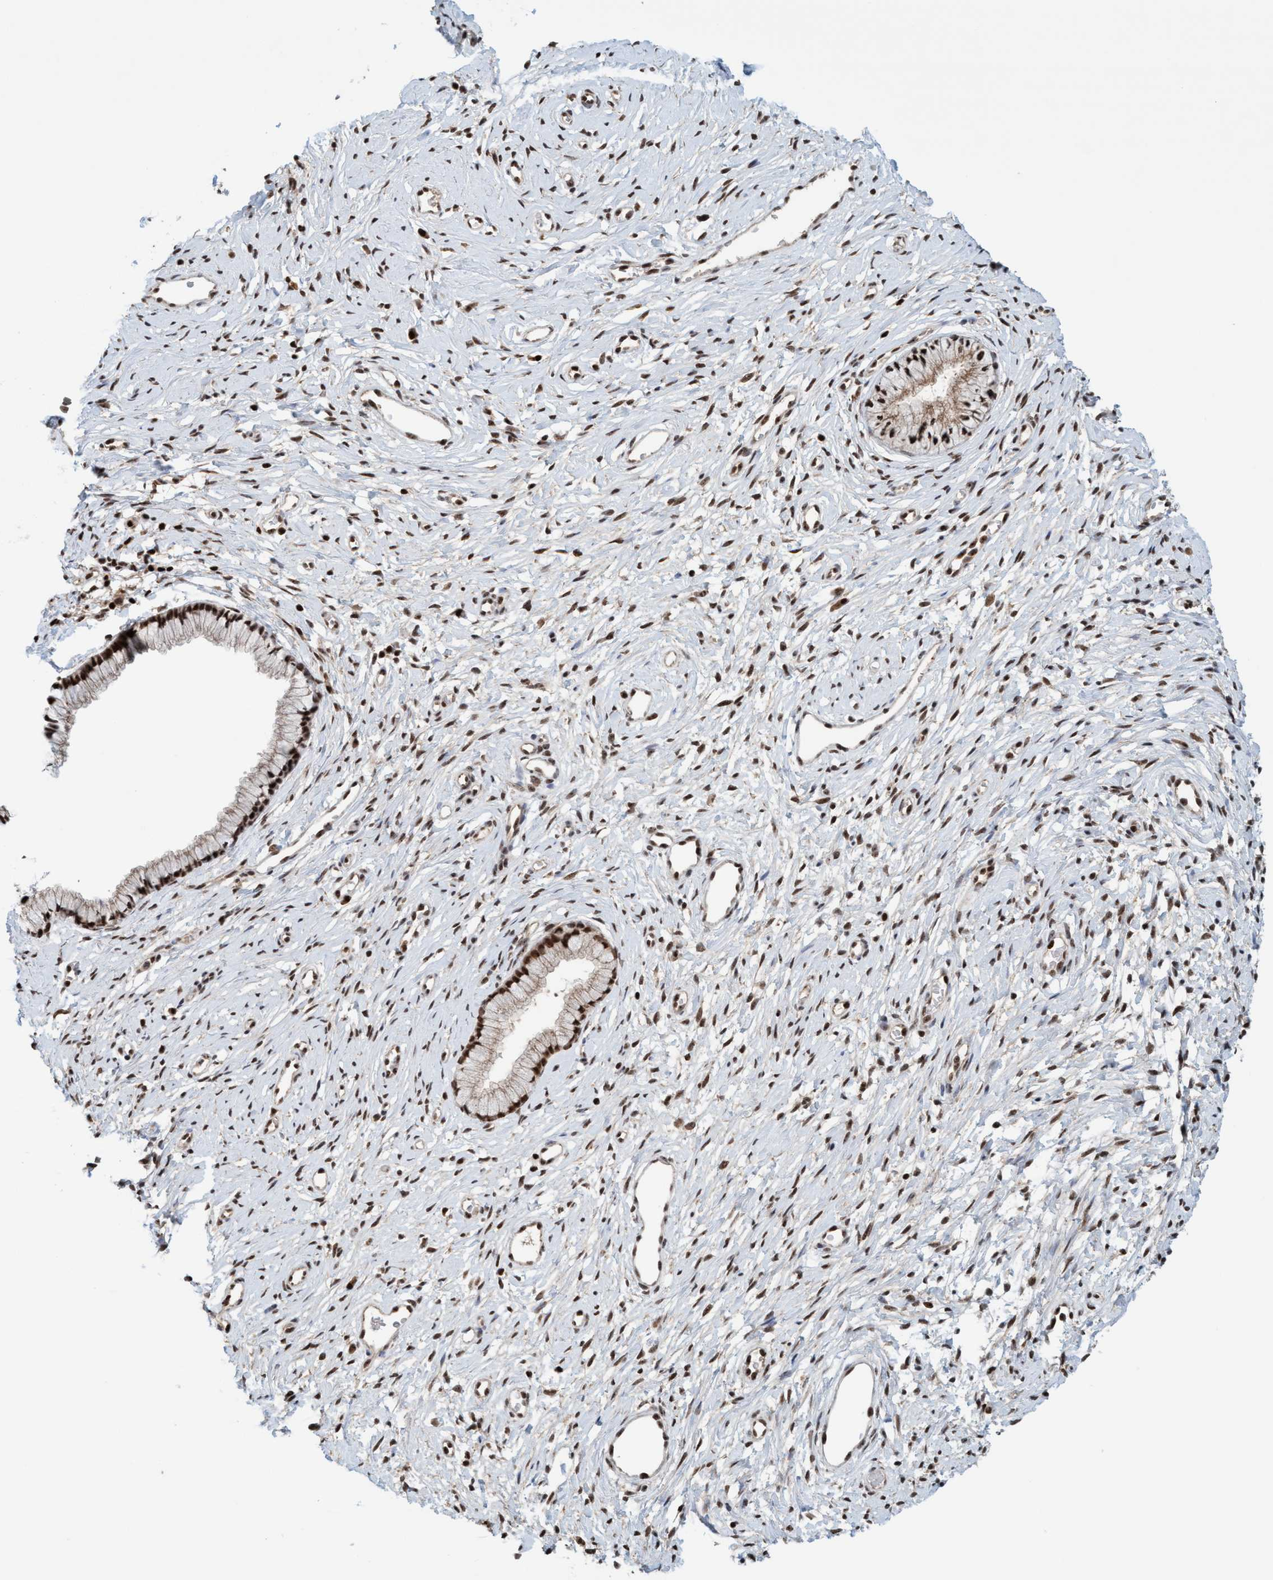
{"staining": {"intensity": "strong", "quantity": ">75%", "location": "nuclear"}, "tissue": "cervix", "cell_type": "Glandular cells", "image_type": "normal", "snomed": [{"axis": "morphology", "description": "Normal tissue, NOS"}, {"axis": "topography", "description": "Cervix"}], "caption": "Human cervix stained with a protein marker reveals strong staining in glandular cells.", "gene": "SMCR8", "patient": {"sex": "female", "age": 77}}